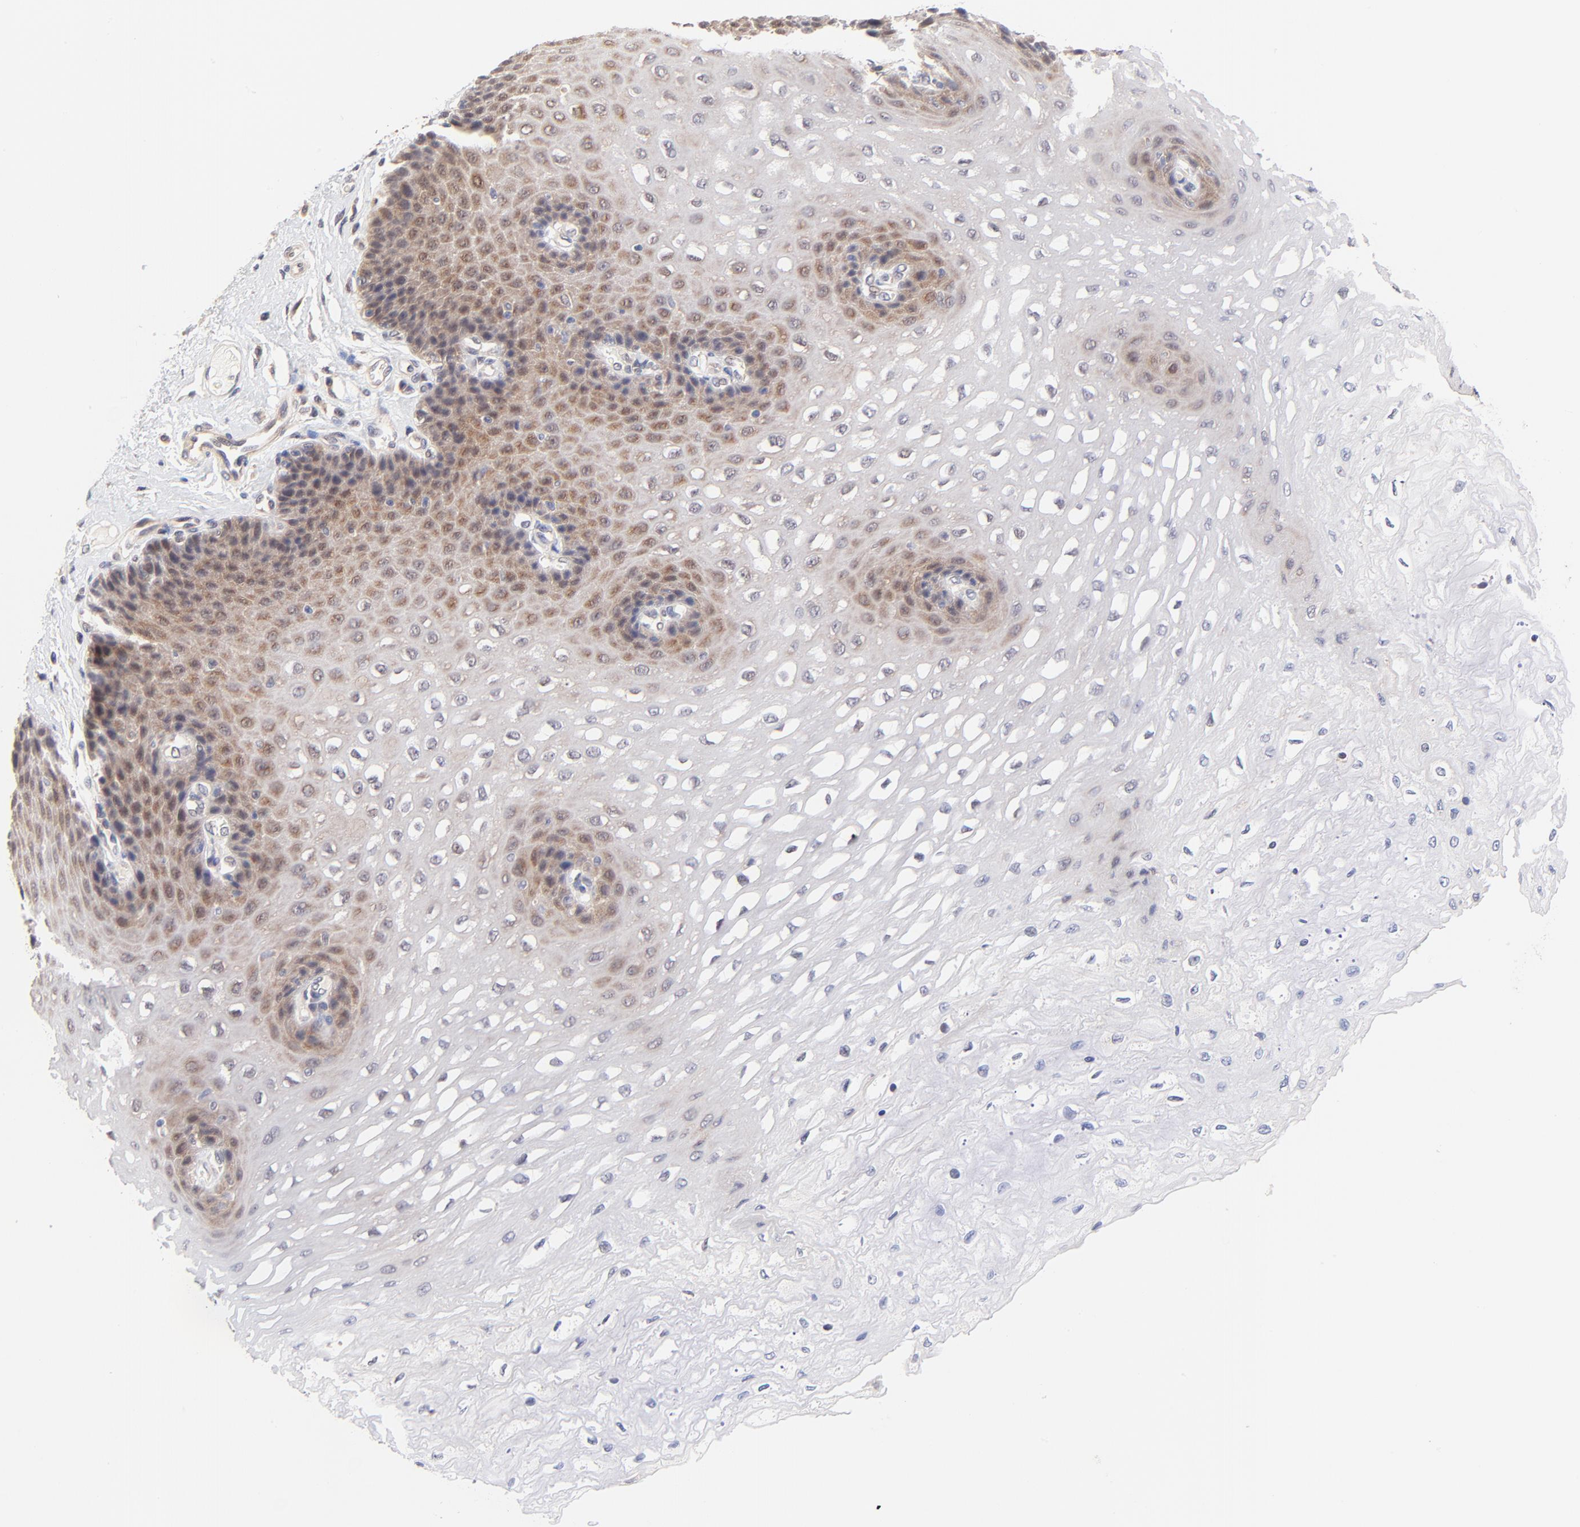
{"staining": {"intensity": "moderate", "quantity": "25%-75%", "location": "cytoplasmic/membranous,nuclear"}, "tissue": "esophagus", "cell_type": "Squamous epithelial cells", "image_type": "normal", "snomed": [{"axis": "morphology", "description": "Normal tissue, NOS"}, {"axis": "topography", "description": "Esophagus"}], "caption": "Moderate cytoplasmic/membranous,nuclear positivity is appreciated in approximately 25%-75% of squamous epithelial cells in benign esophagus. (IHC, brightfield microscopy, high magnification).", "gene": "TXNL1", "patient": {"sex": "female", "age": 72}}